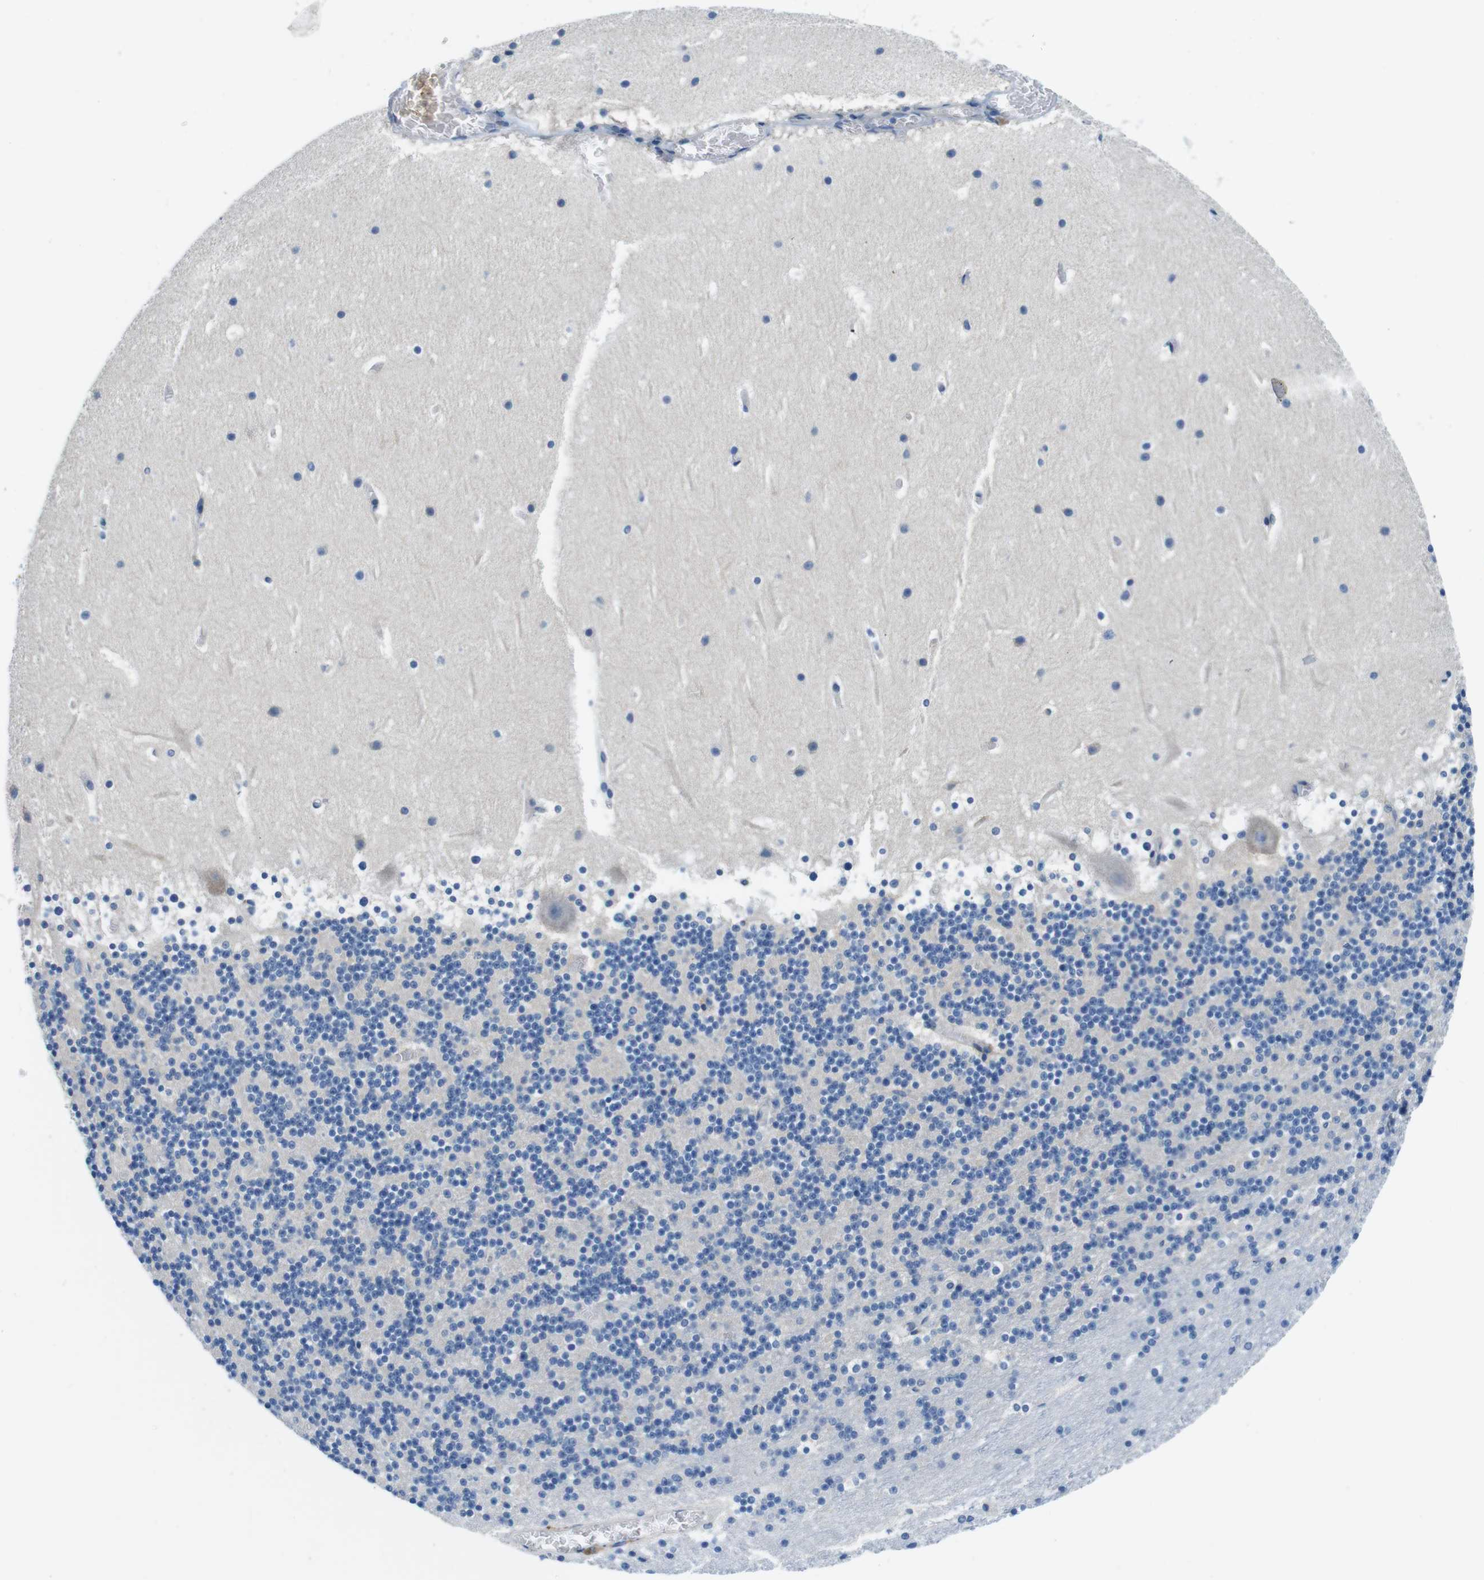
{"staining": {"intensity": "negative", "quantity": "none", "location": "none"}, "tissue": "cerebellum", "cell_type": "Cells in granular layer", "image_type": "normal", "snomed": [{"axis": "morphology", "description": "Normal tissue, NOS"}, {"axis": "topography", "description": "Cerebellum"}], "caption": "Cells in granular layer show no significant positivity in benign cerebellum. (DAB IHC with hematoxylin counter stain).", "gene": "DENND4C", "patient": {"sex": "male", "age": 45}}